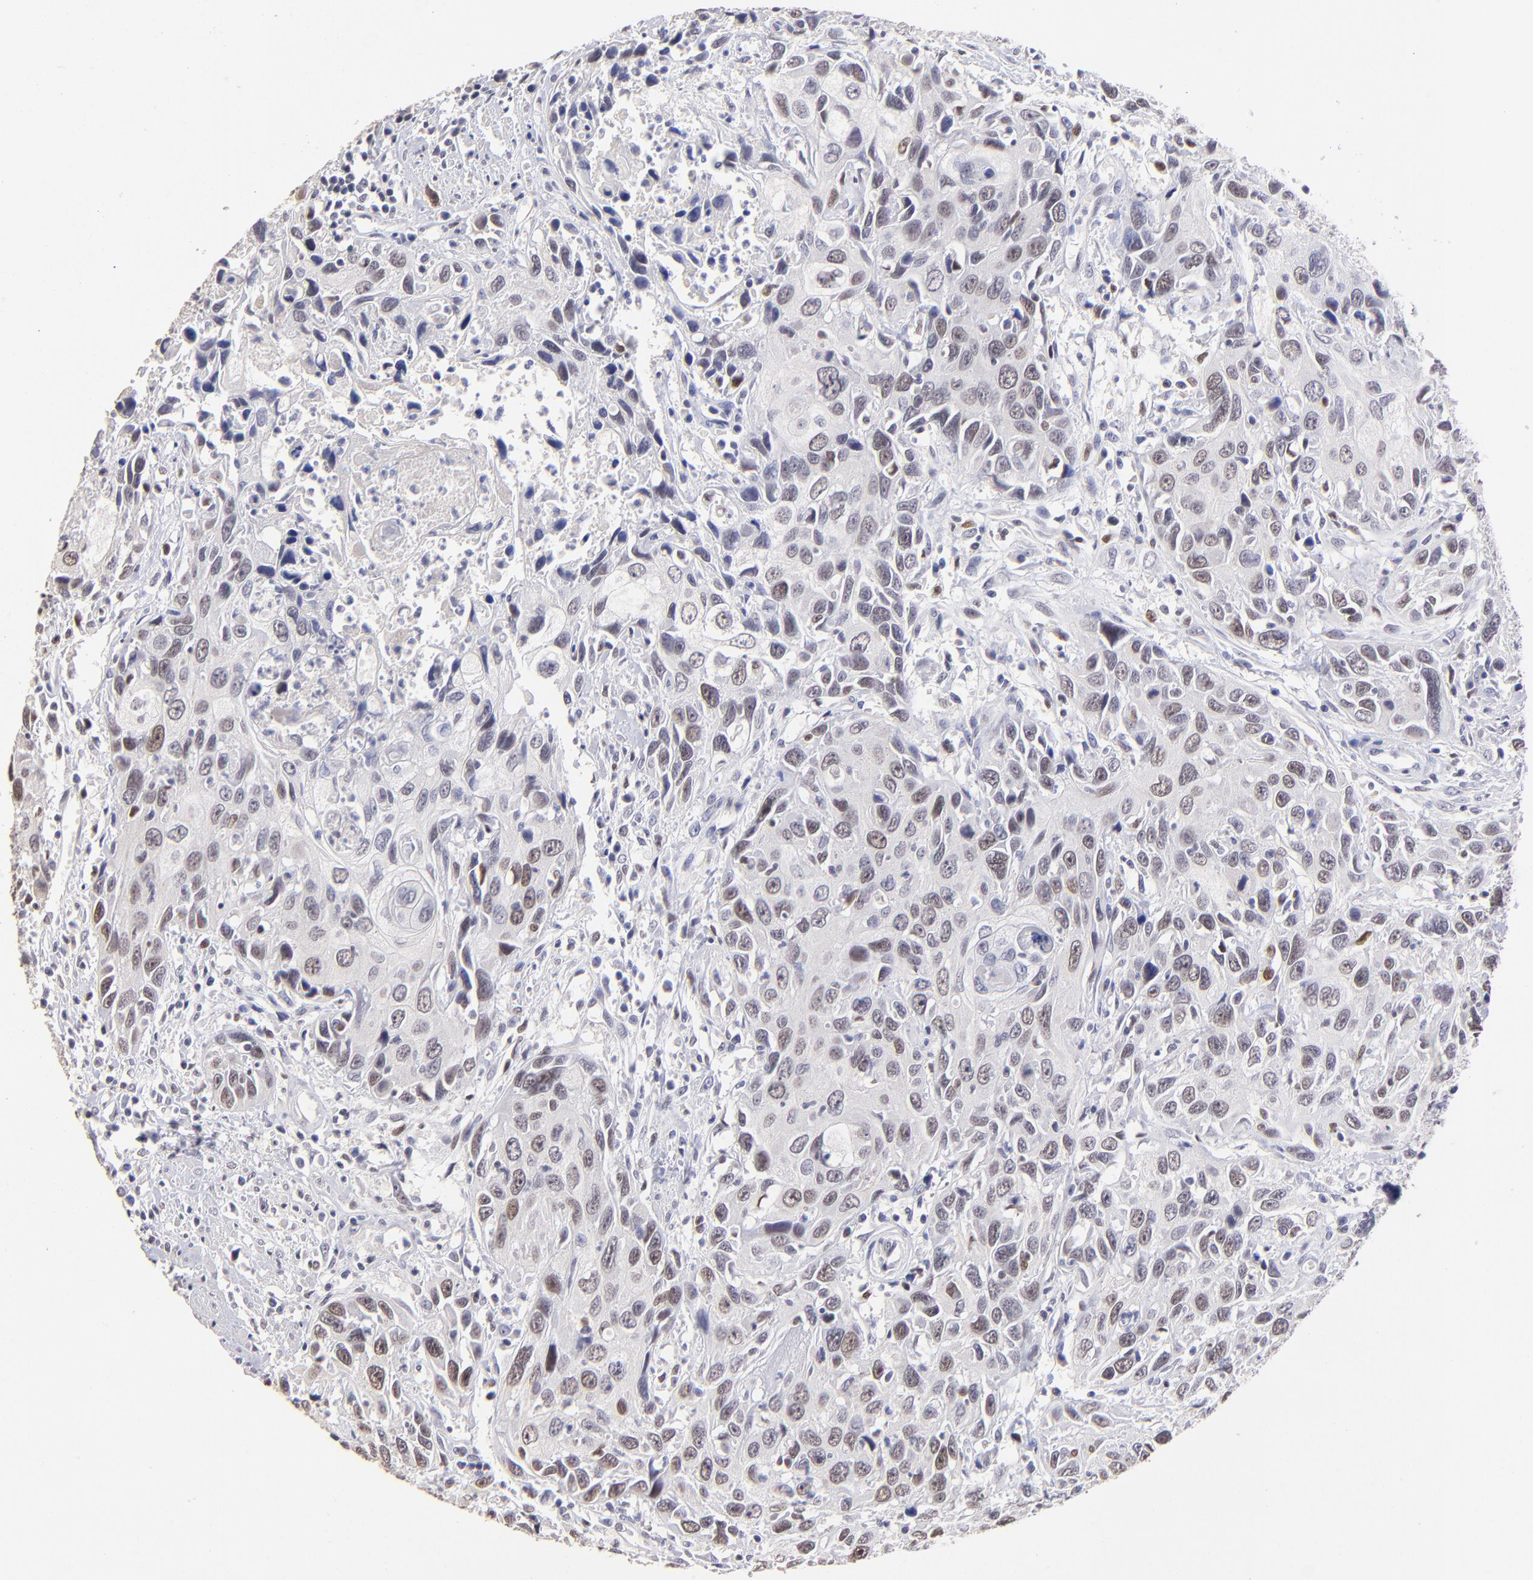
{"staining": {"intensity": "weak", "quantity": "25%-75%", "location": "nuclear"}, "tissue": "urothelial cancer", "cell_type": "Tumor cells", "image_type": "cancer", "snomed": [{"axis": "morphology", "description": "Urothelial carcinoma, High grade"}, {"axis": "topography", "description": "Urinary bladder"}], "caption": "Protein analysis of urothelial cancer tissue demonstrates weak nuclear staining in approximately 25%-75% of tumor cells.", "gene": "DNMT1", "patient": {"sex": "male", "age": 71}}